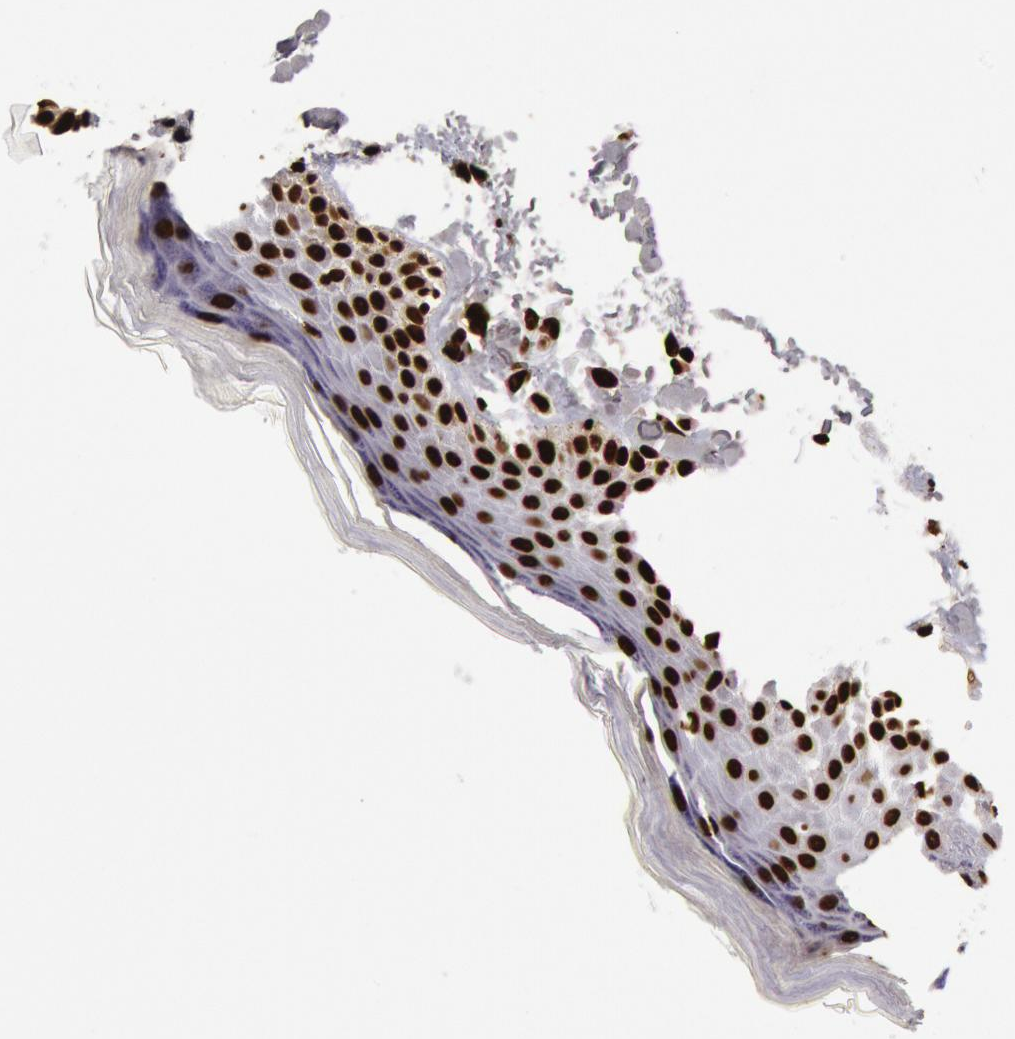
{"staining": {"intensity": "strong", "quantity": ">75%", "location": "nuclear"}, "tissue": "skin", "cell_type": "Epidermal cells", "image_type": "normal", "snomed": [{"axis": "morphology", "description": "Normal tissue, NOS"}, {"axis": "topography", "description": "Anal"}], "caption": "Epidermal cells show high levels of strong nuclear positivity in about >75% of cells in unremarkable human skin.", "gene": "H3", "patient": {"sex": "female", "age": 78}}